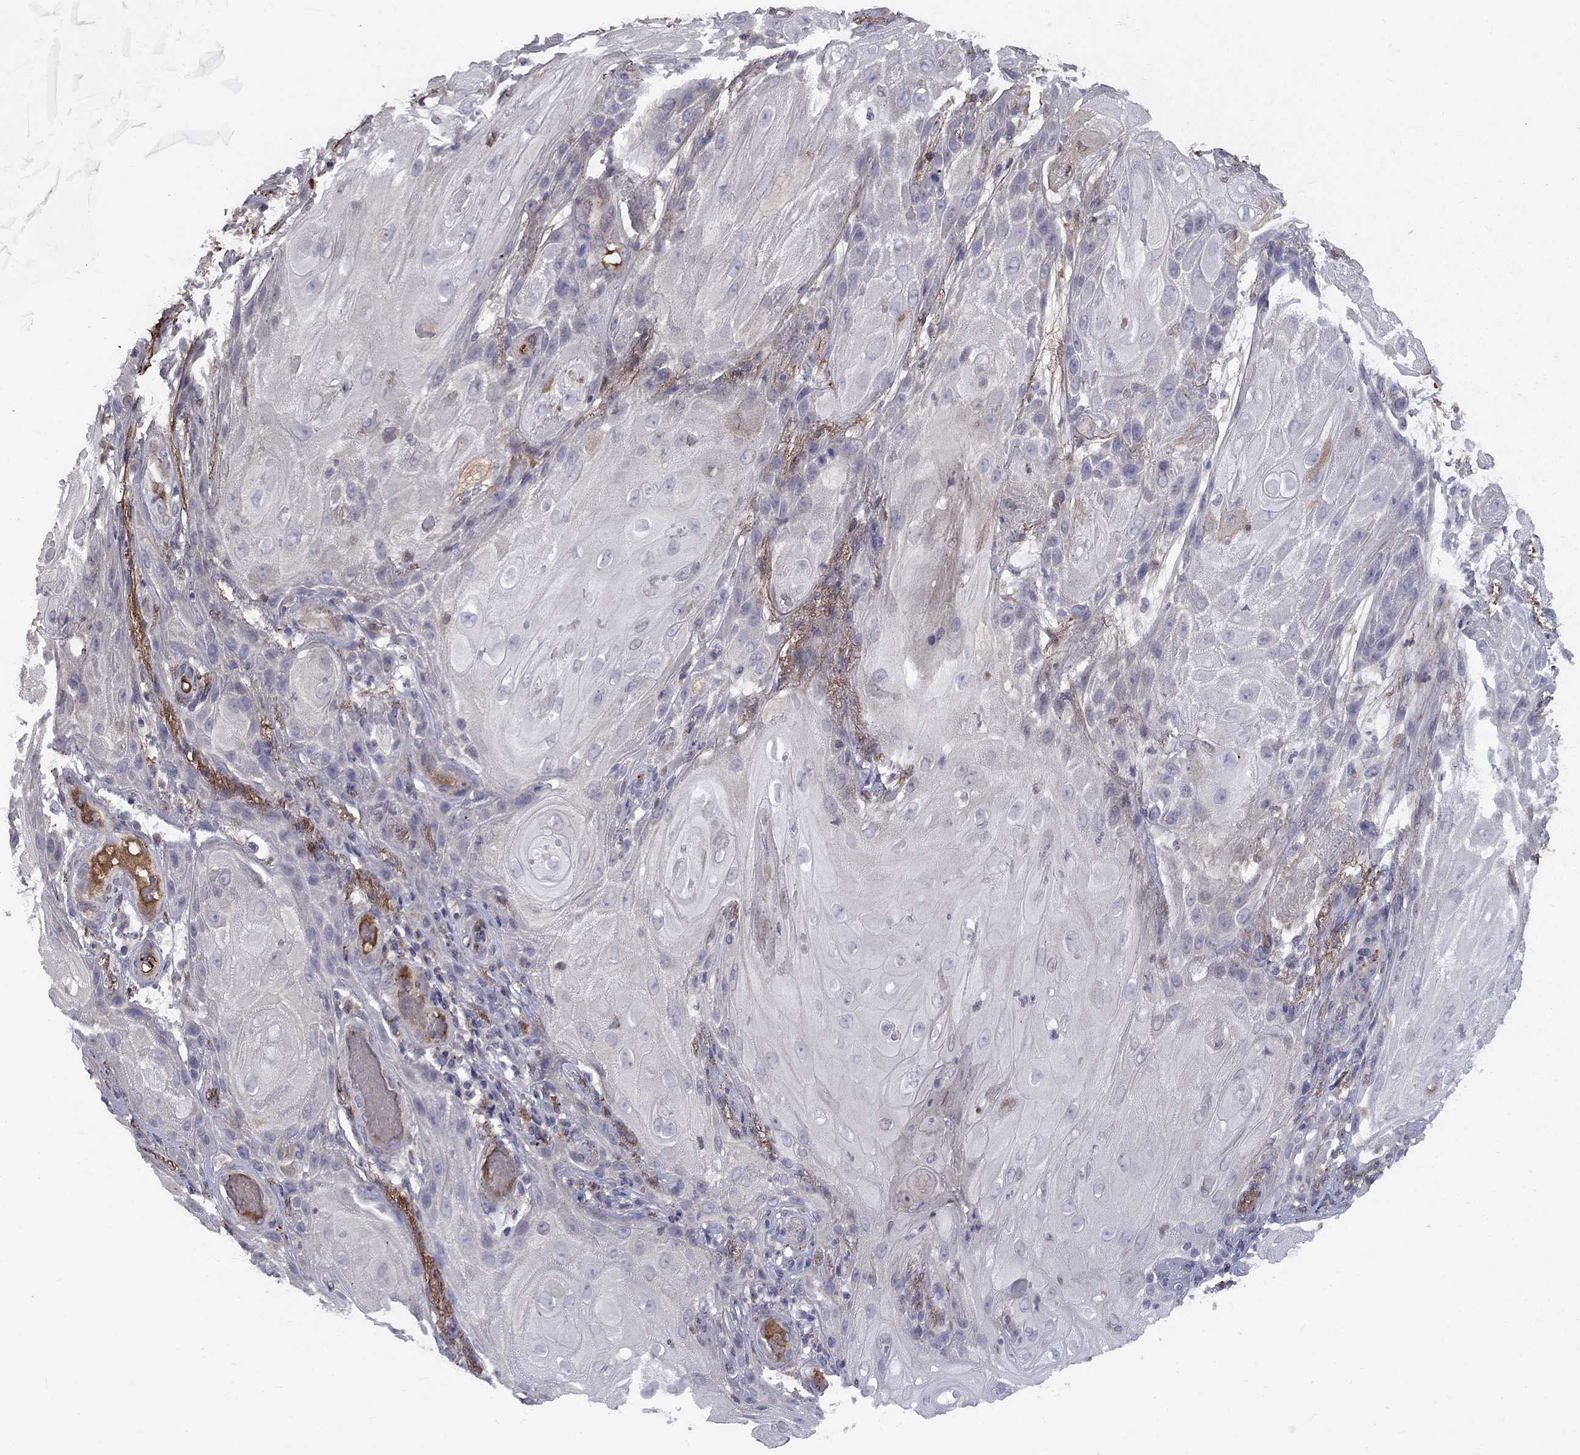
{"staining": {"intensity": "negative", "quantity": "none", "location": "none"}, "tissue": "skin cancer", "cell_type": "Tumor cells", "image_type": "cancer", "snomed": [{"axis": "morphology", "description": "Squamous cell carcinoma, NOS"}, {"axis": "topography", "description": "Skin"}], "caption": "IHC photomicrograph of neoplastic tissue: skin squamous cell carcinoma stained with DAB displays no significant protein staining in tumor cells.", "gene": "EPDR1", "patient": {"sex": "male", "age": 62}}